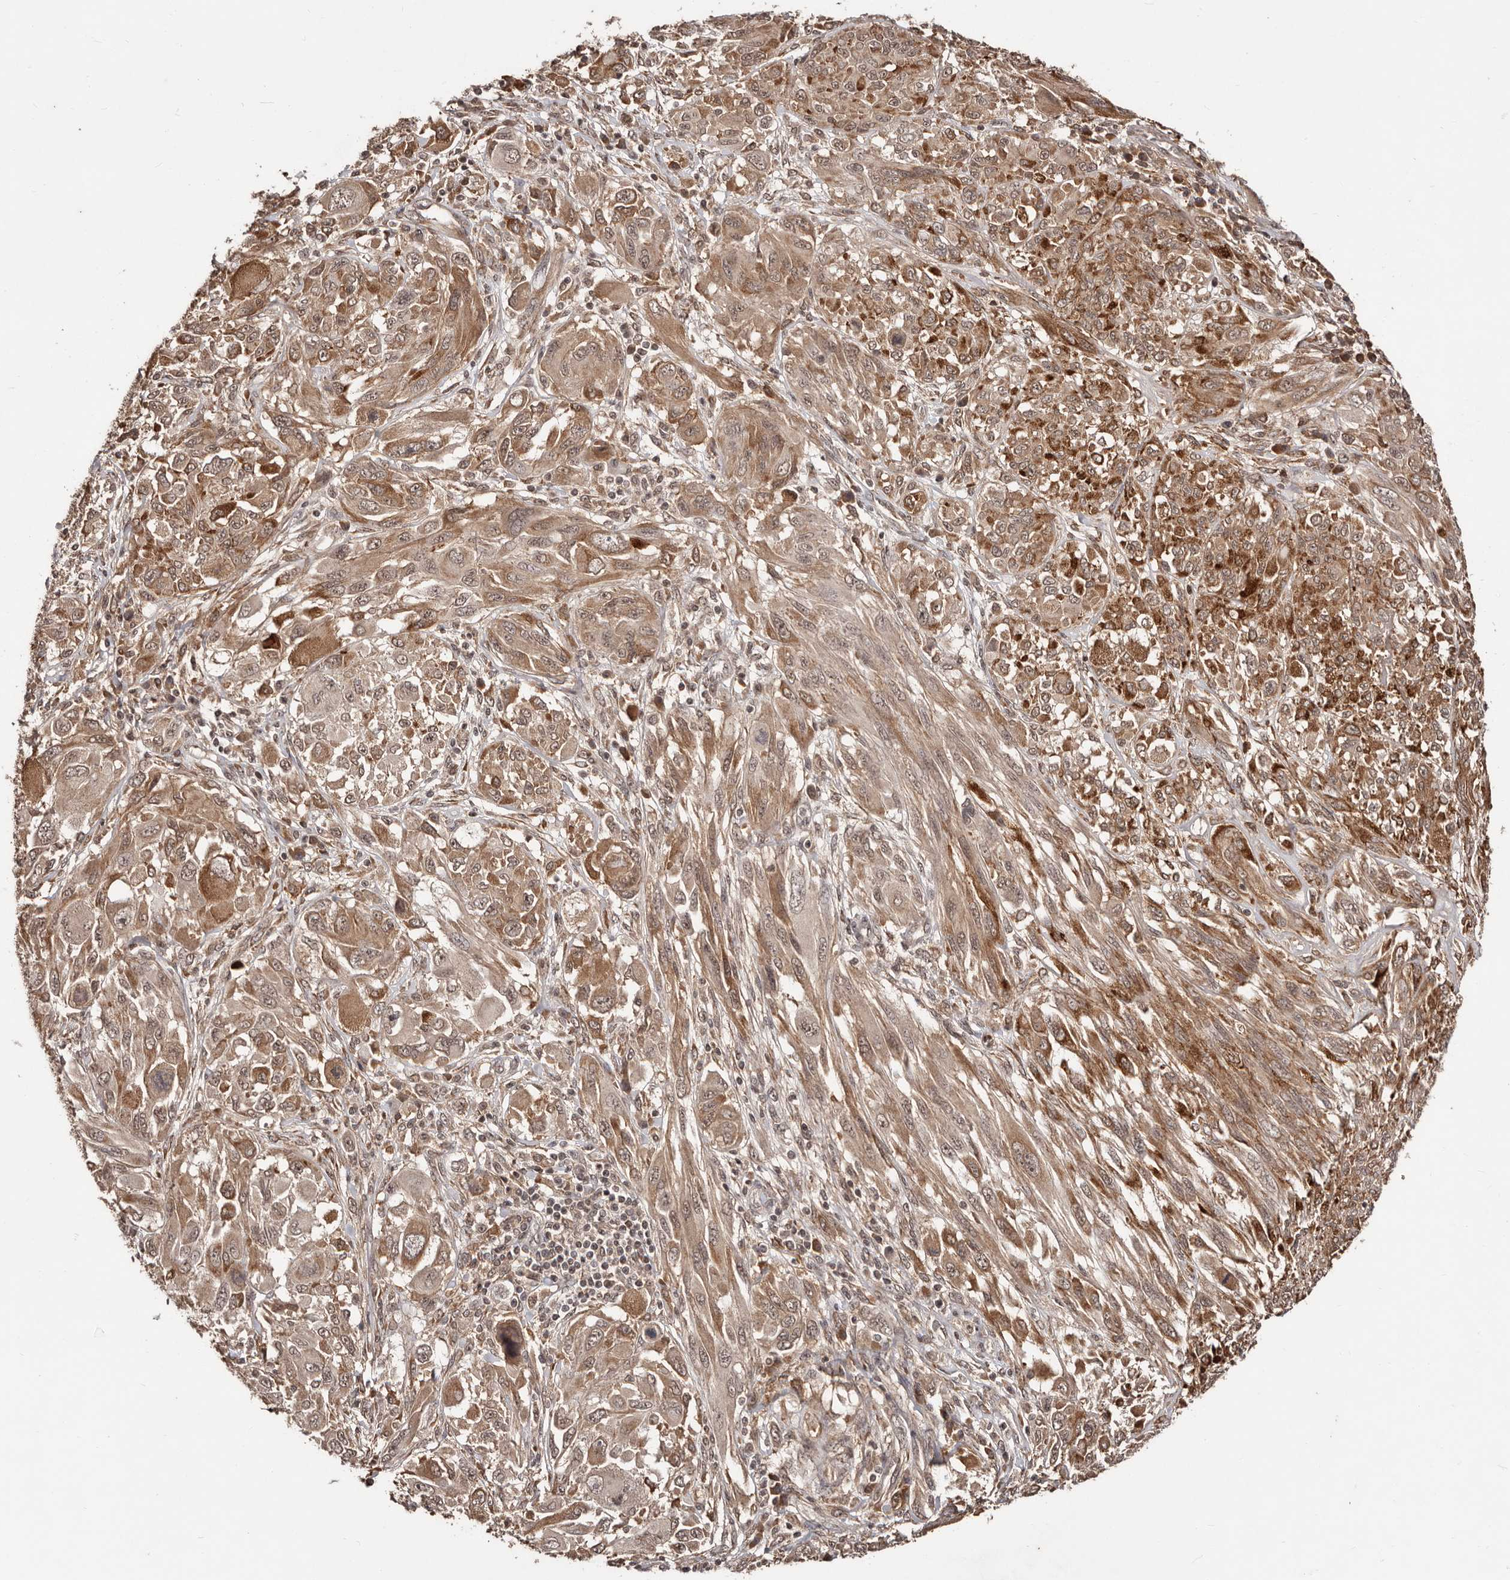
{"staining": {"intensity": "moderate", "quantity": ">75%", "location": "cytoplasmic/membranous,nuclear"}, "tissue": "melanoma", "cell_type": "Tumor cells", "image_type": "cancer", "snomed": [{"axis": "morphology", "description": "Malignant melanoma, NOS"}, {"axis": "topography", "description": "Skin"}], "caption": "Immunohistochemical staining of malignant melanoma reveals moderate cytoplasmic/membranous and nuclear protein staining in approximately >75% of tumor cells. The protein is stained brown, and the nuclei are stained in blue (DAB (3,3'-diaminobenzidine) IHC with brightfield microscopy, high magnification).", "gene": "BICRAL", "patient": {"sex": "female", "age": 91}}